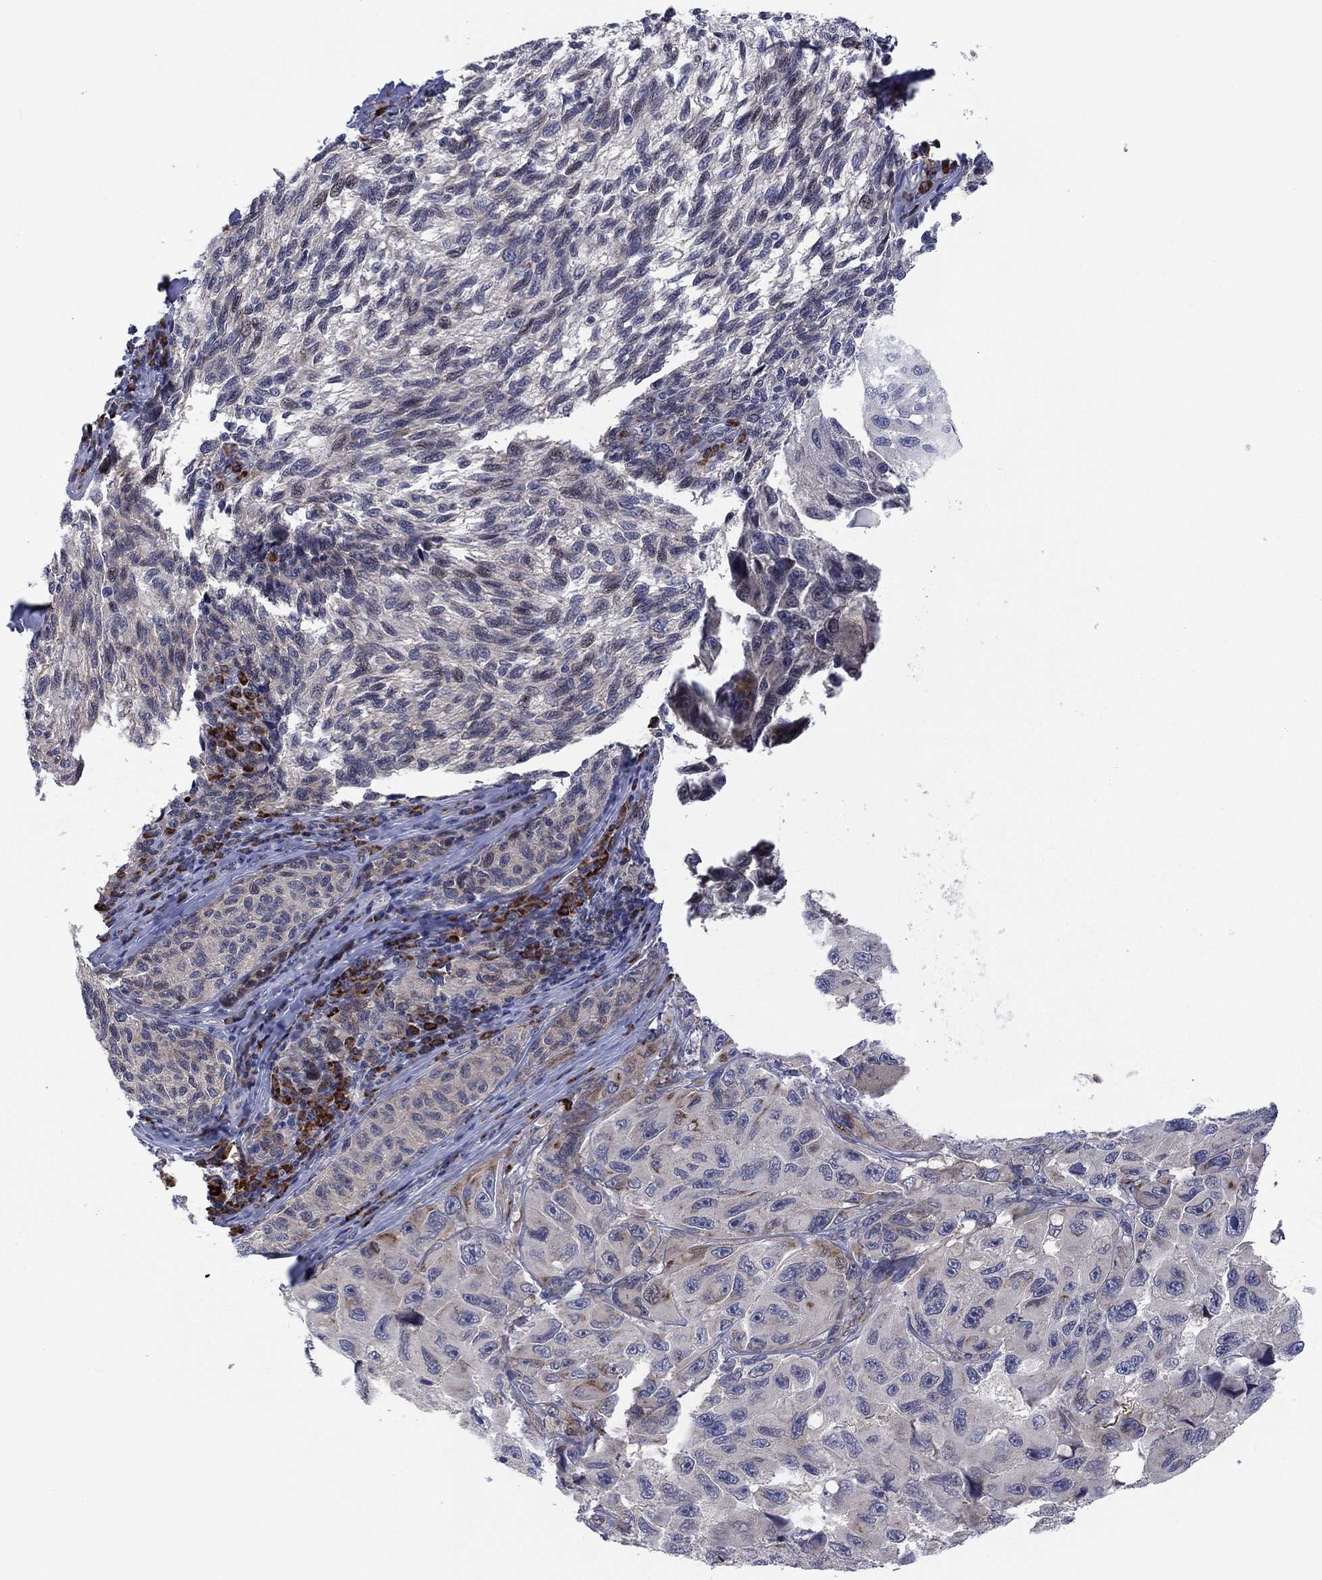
{"staining": {"intensity": "moderate", "quantity": "<25%", "location": "cytoplasmic/membranous"}, "tissue": "melanoma", "cell_type": "Tumor cells", "image_type": "cancer", "snomed": [{"axis": "morphology", "description": "Malignant melanoma, NOS"}, {"axis": "topography", "description": "Skin"}], "caption": "Protein staining of malignant melanoma tissue displays moderate cytoplasmic/membranous expression in about <25% of tumor cells. (Brightfield microscopy of DAB IHC at high magnification).", "gene": "TTC21B", "patient": {"sex": "female", "age": 73}}